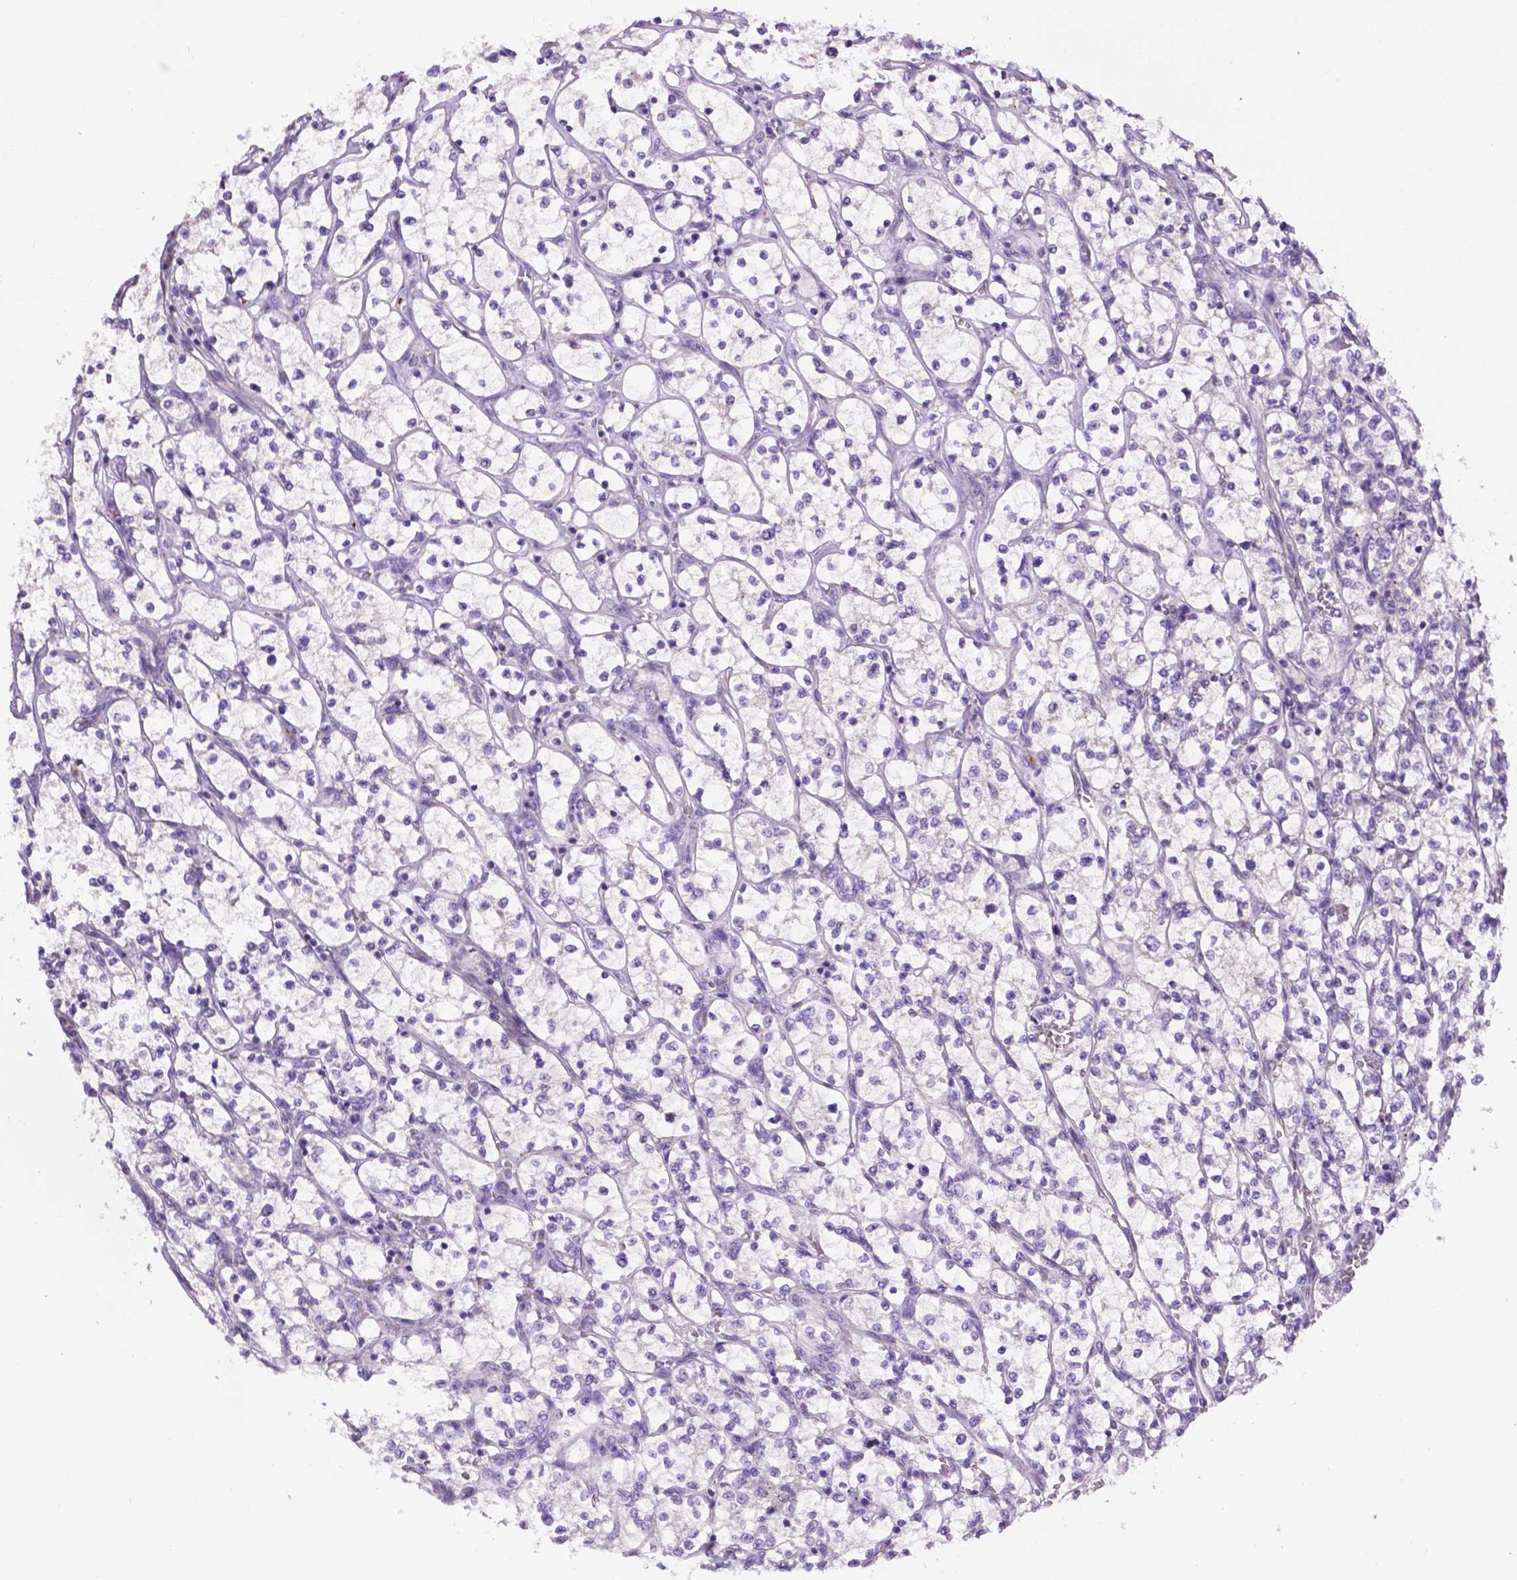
{"staining": {"intensity": "negative", "quantity": "none", "location": "none"}, "tissue": "renal cancer", "cell_type": "Tumor cells", "image_type": "cancer", "snomed": [{"axis": "morphology", "description": "Adenocarcinoma, NOS"}, {"axis": "topography", "description": "Kidney"}], "caption": "This is an immunohistochemistry histopathology image of renal cancer. There is no positivity in tumor cells.", "gene": "MMP27", "patient": {"sex": "female", "age": 64}}